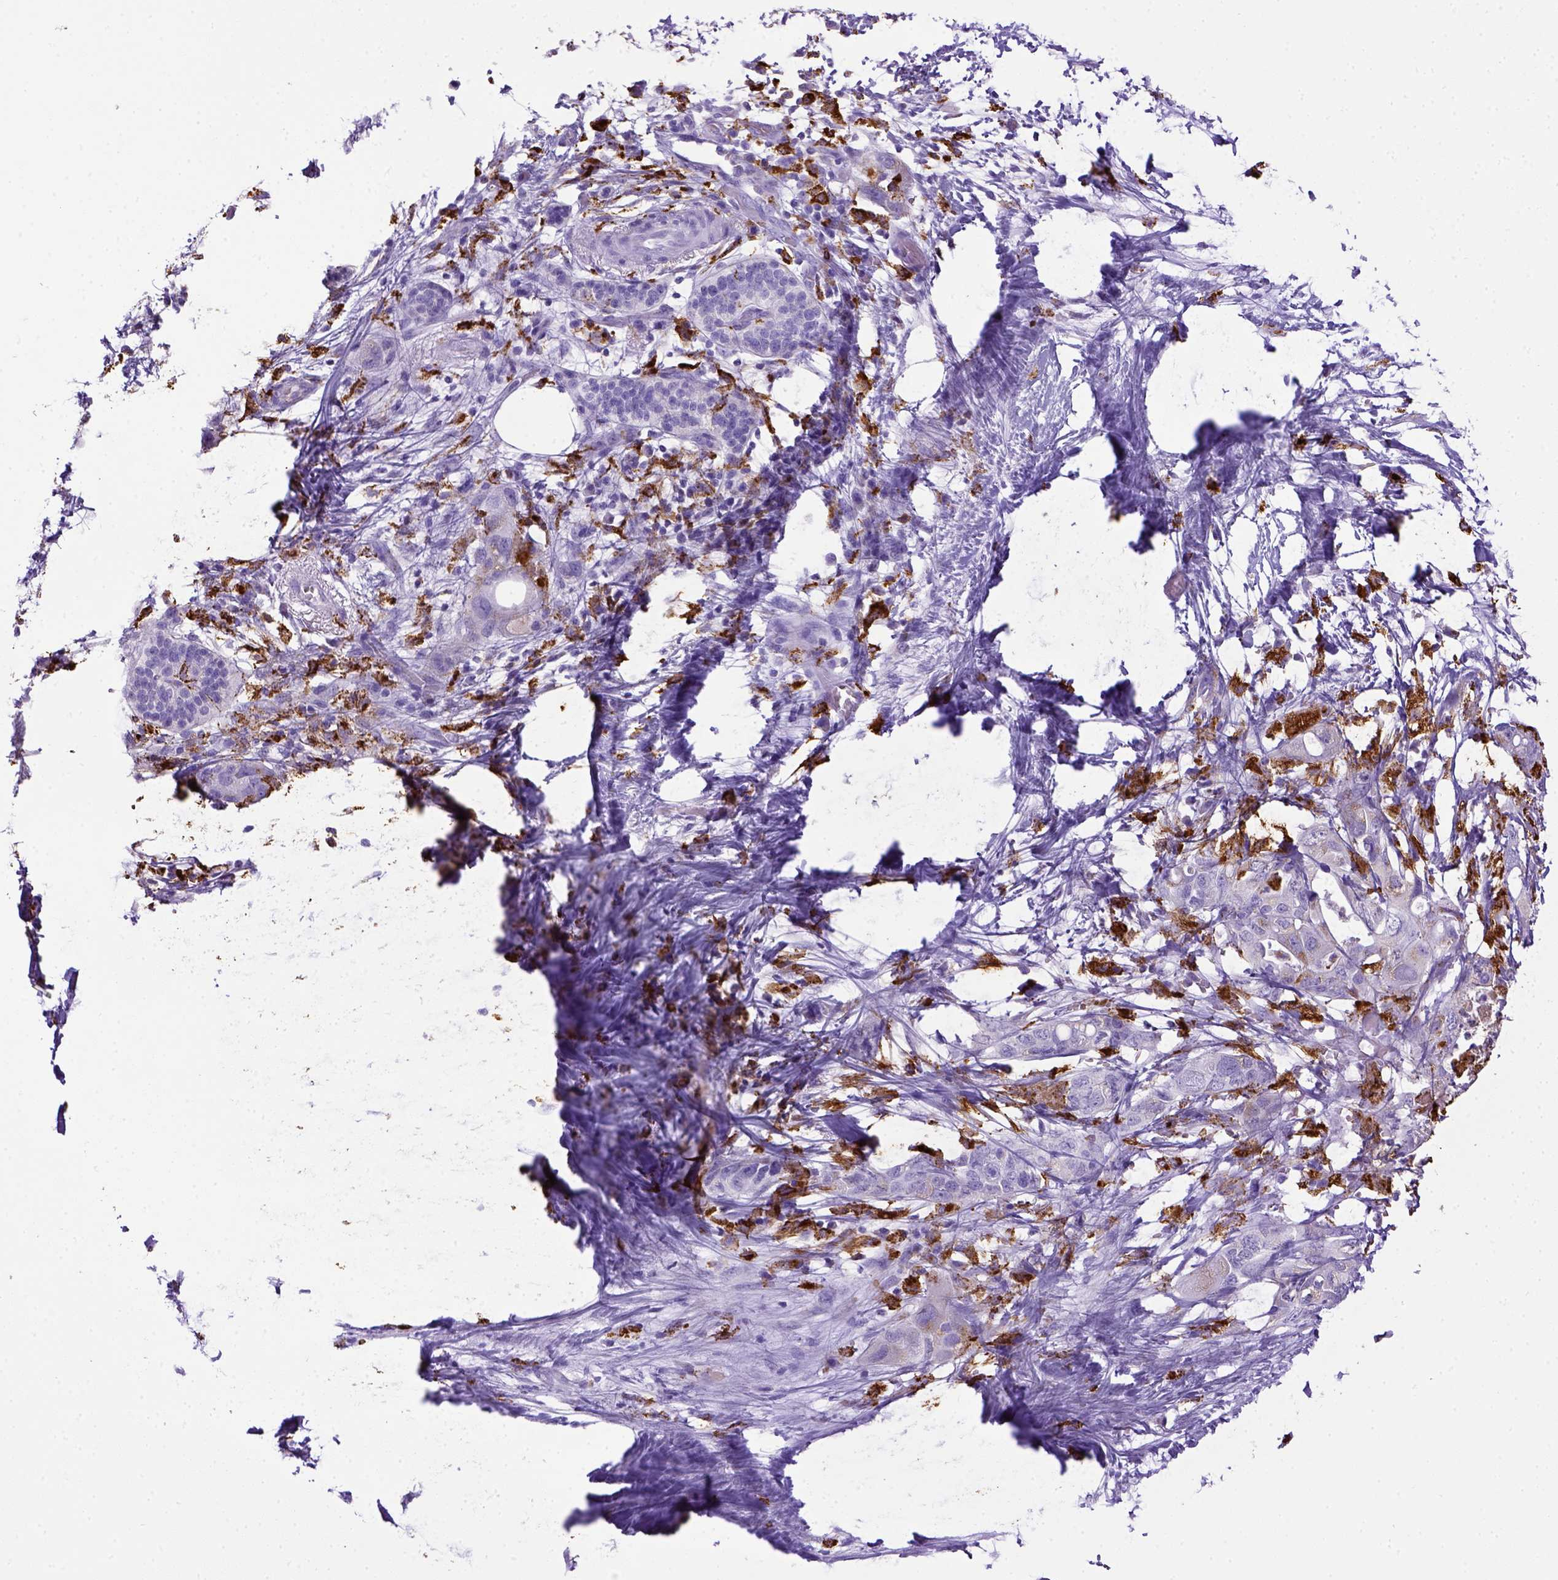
{"staining": {"intensity": "negative", "quantity": "none", "location": "none"}, "tissue": "pancreatic cancer", "cell_type": "Tumor cells", "image_type": "cancer", "snomed": [{"axis": "morphology", "description": "Adenocarcinoma, NOS"}, {"axis": "topography", "description": "Pancreas"}], "caption": "Immunohistochemical staining of pancreatic cancer displays no significant positivity in tumor cells.", "gene": "CD68", "patient": {"sex": "female", "age": 72}}